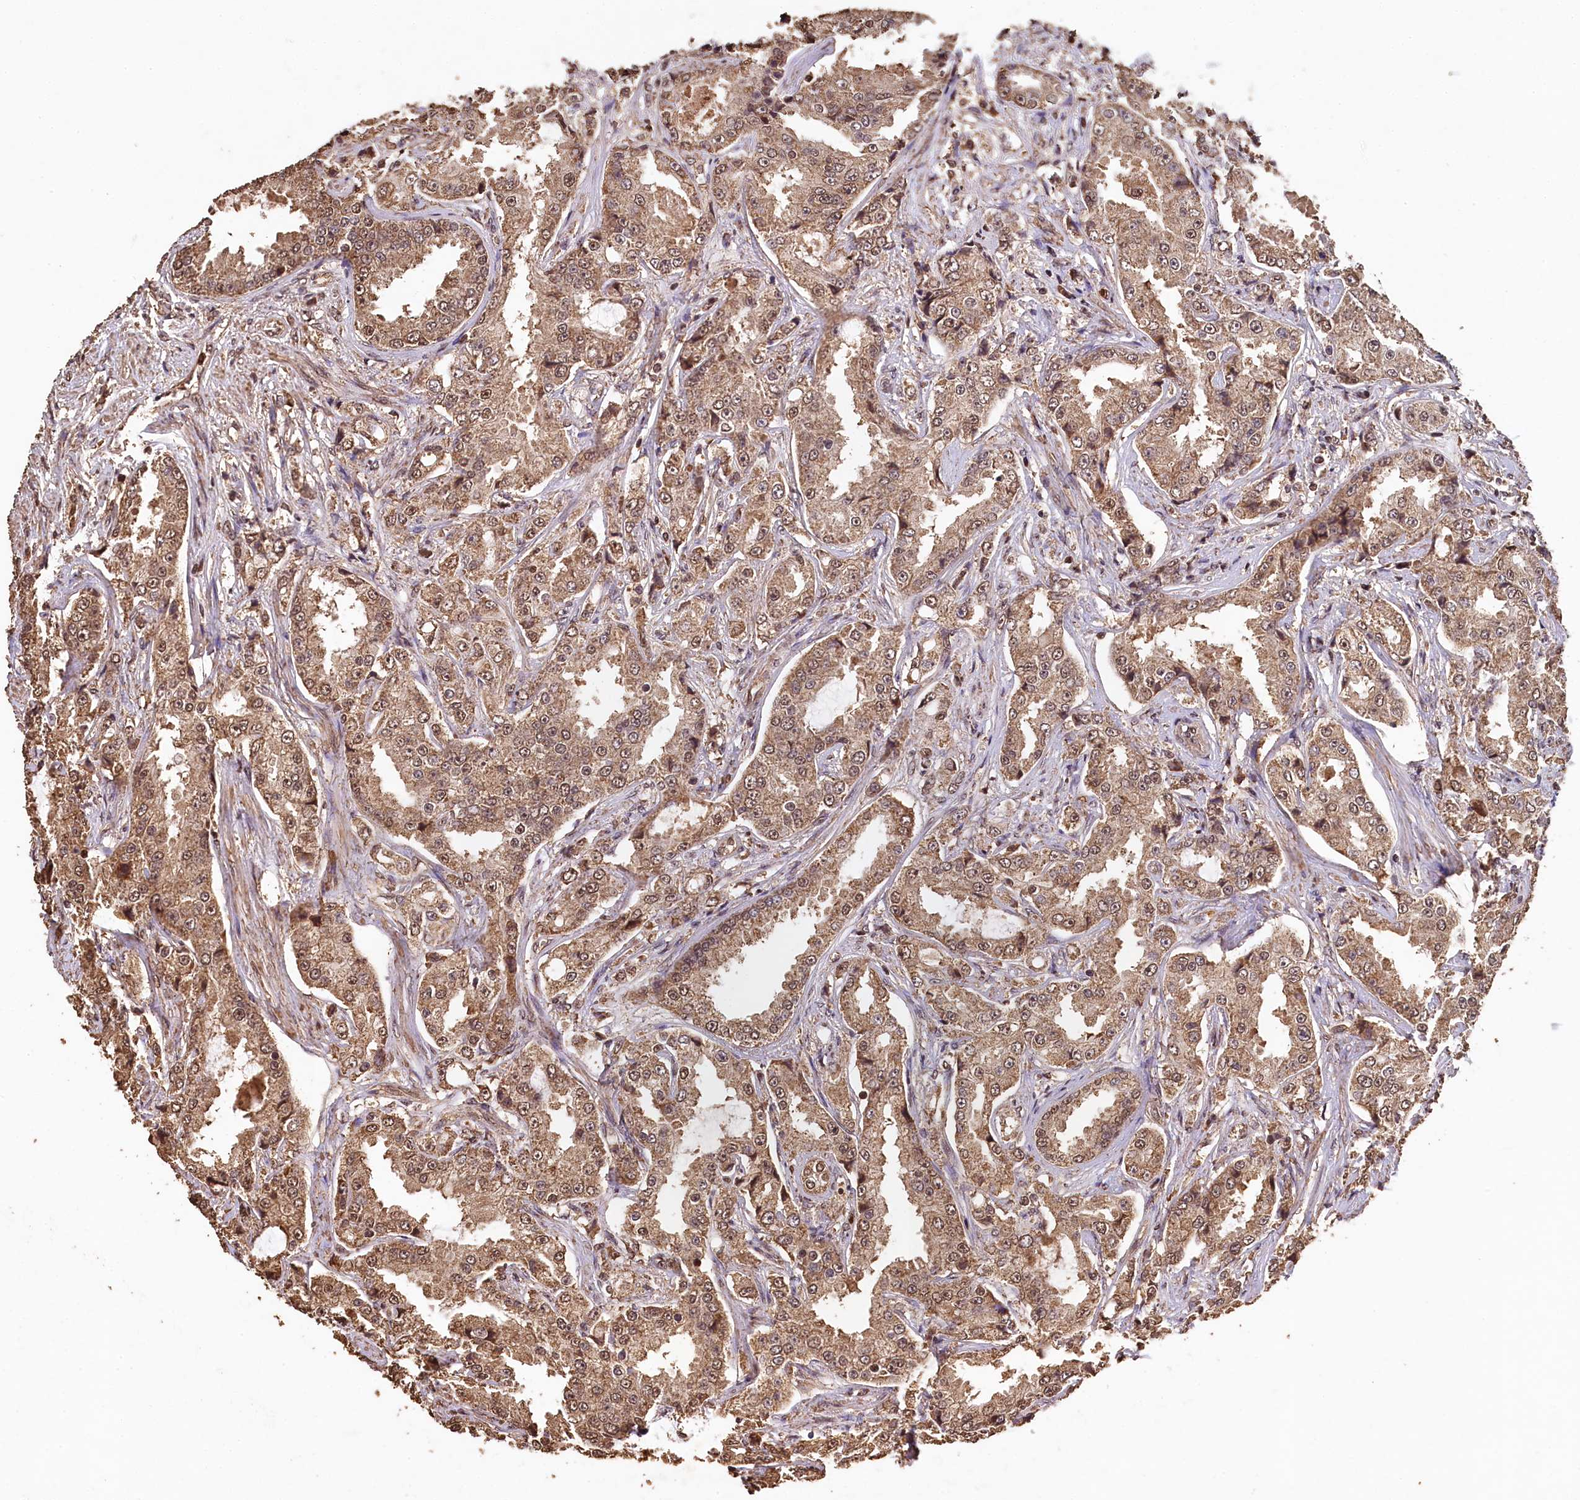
{"staining": {"intensity": "moderate", "quantity": ">75%", "location": "cytoplasmic/membranous,nuclear"}, "tissue": "prostate cancer", "cell_type": "Tumor cells", "image_type": "cancer", "snomed": [{"axis": "morphology", "description": "Adenocarcinoma, High grade"}, {"axis": "topography", "description": "Prostate"}], "caption": "About >75% of tumor cells in prostate cancer (adenocarcinoma (high-grade)) display moderate cytoplasmic/membranous and nuclear protein expression as visualized by brown immunohistochemical staining.", "gene": "CEP57L1", "patient": {"sex": "male", "age": 73}}